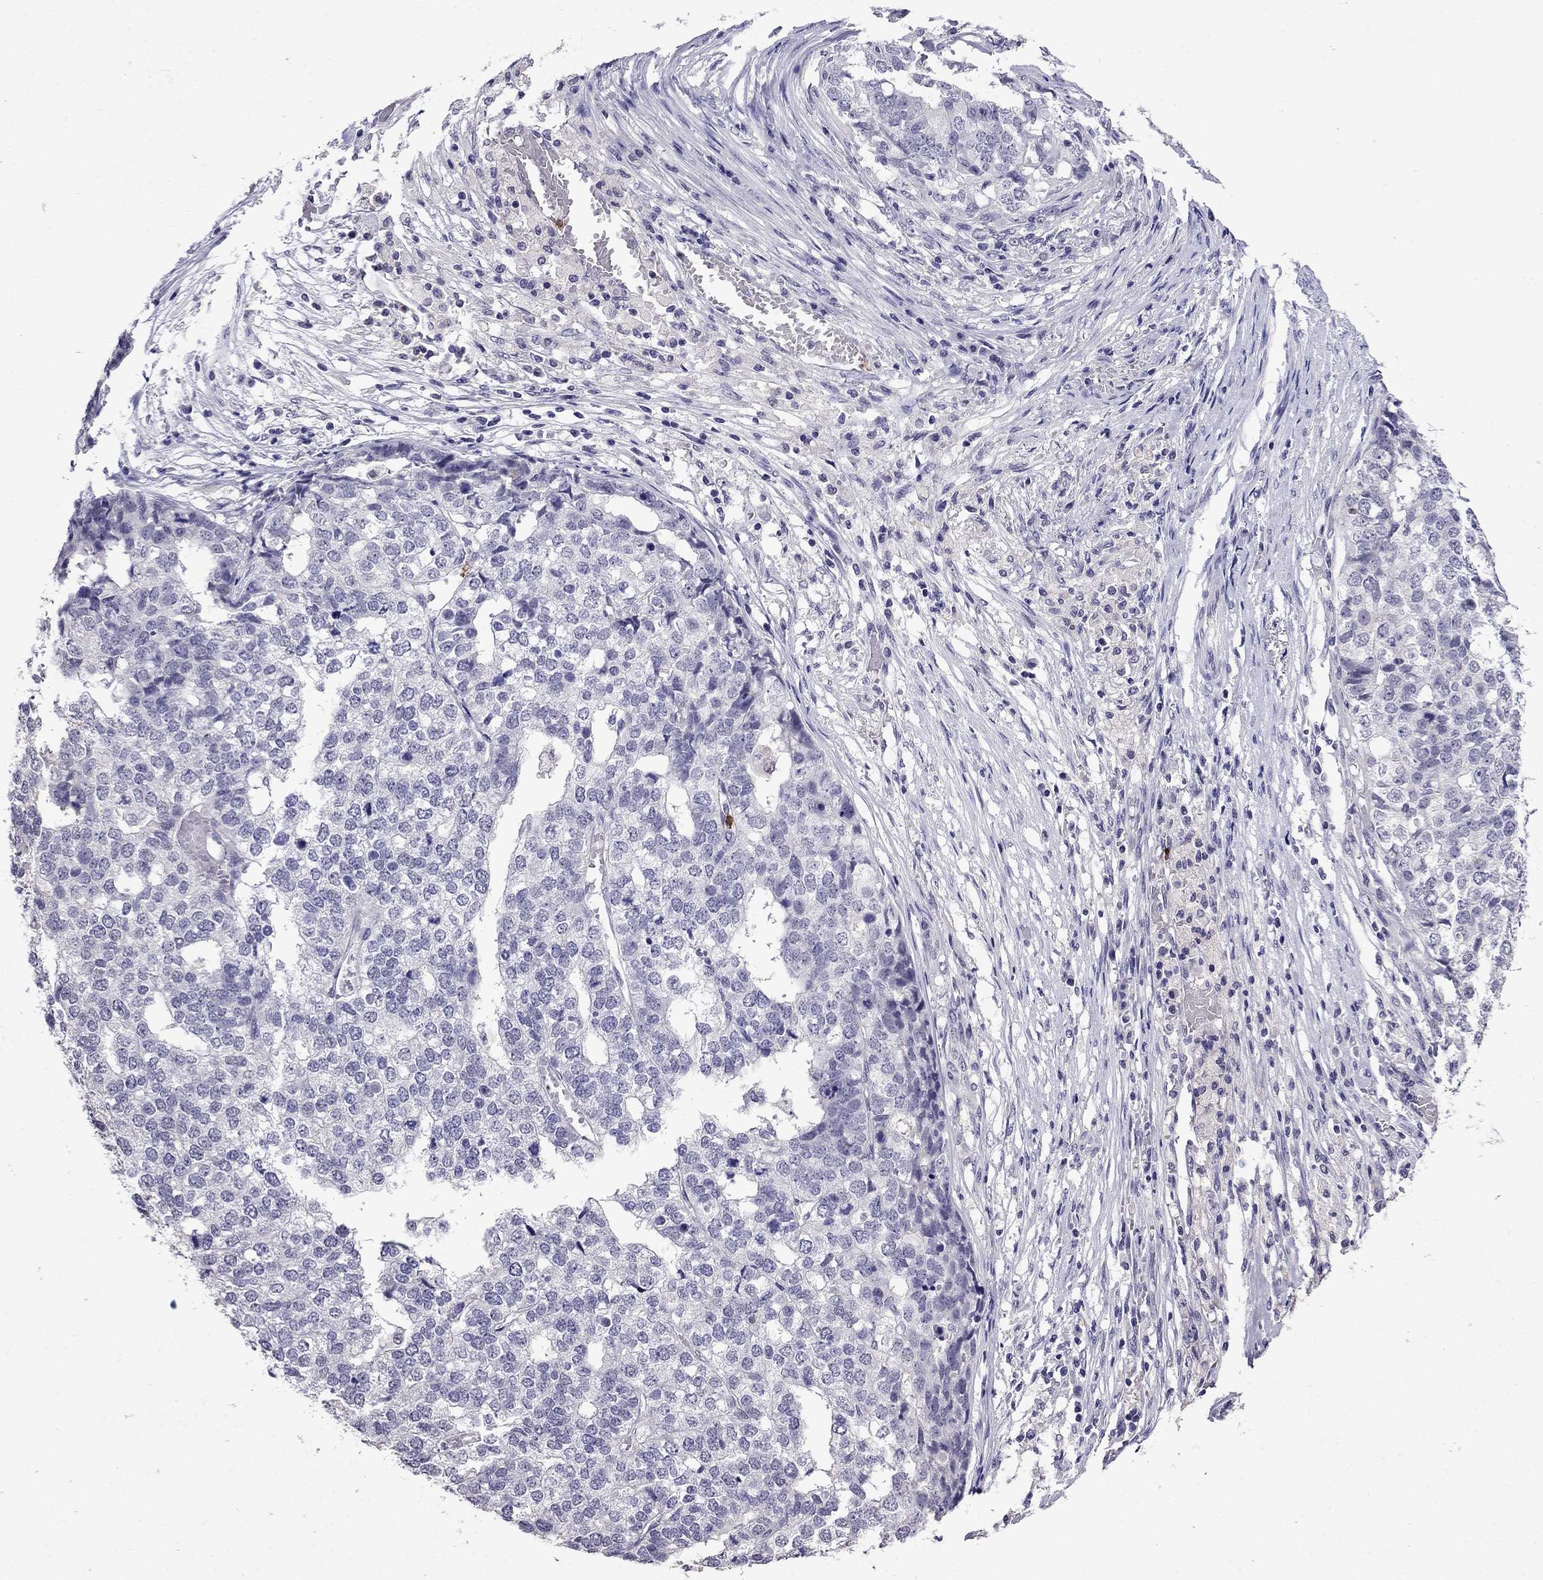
{"staining": {"intensity": "negative", "quantity": "none", "location": "none"}, "tissue": "stomach cancer", "cell_type": "Tumor cells", "image_type": "cancer", "snomed": [{"axis": "morphology", "description": "Adenocarcinoma, NOS"}, {"axis": "topography", "description": "Stomach"}], "caption": "Protein analysis of stomach cancer shows no significant expression in tumor cells.", "gene": "OLFM4", "patient": {"sex": "male", "age": 69}}